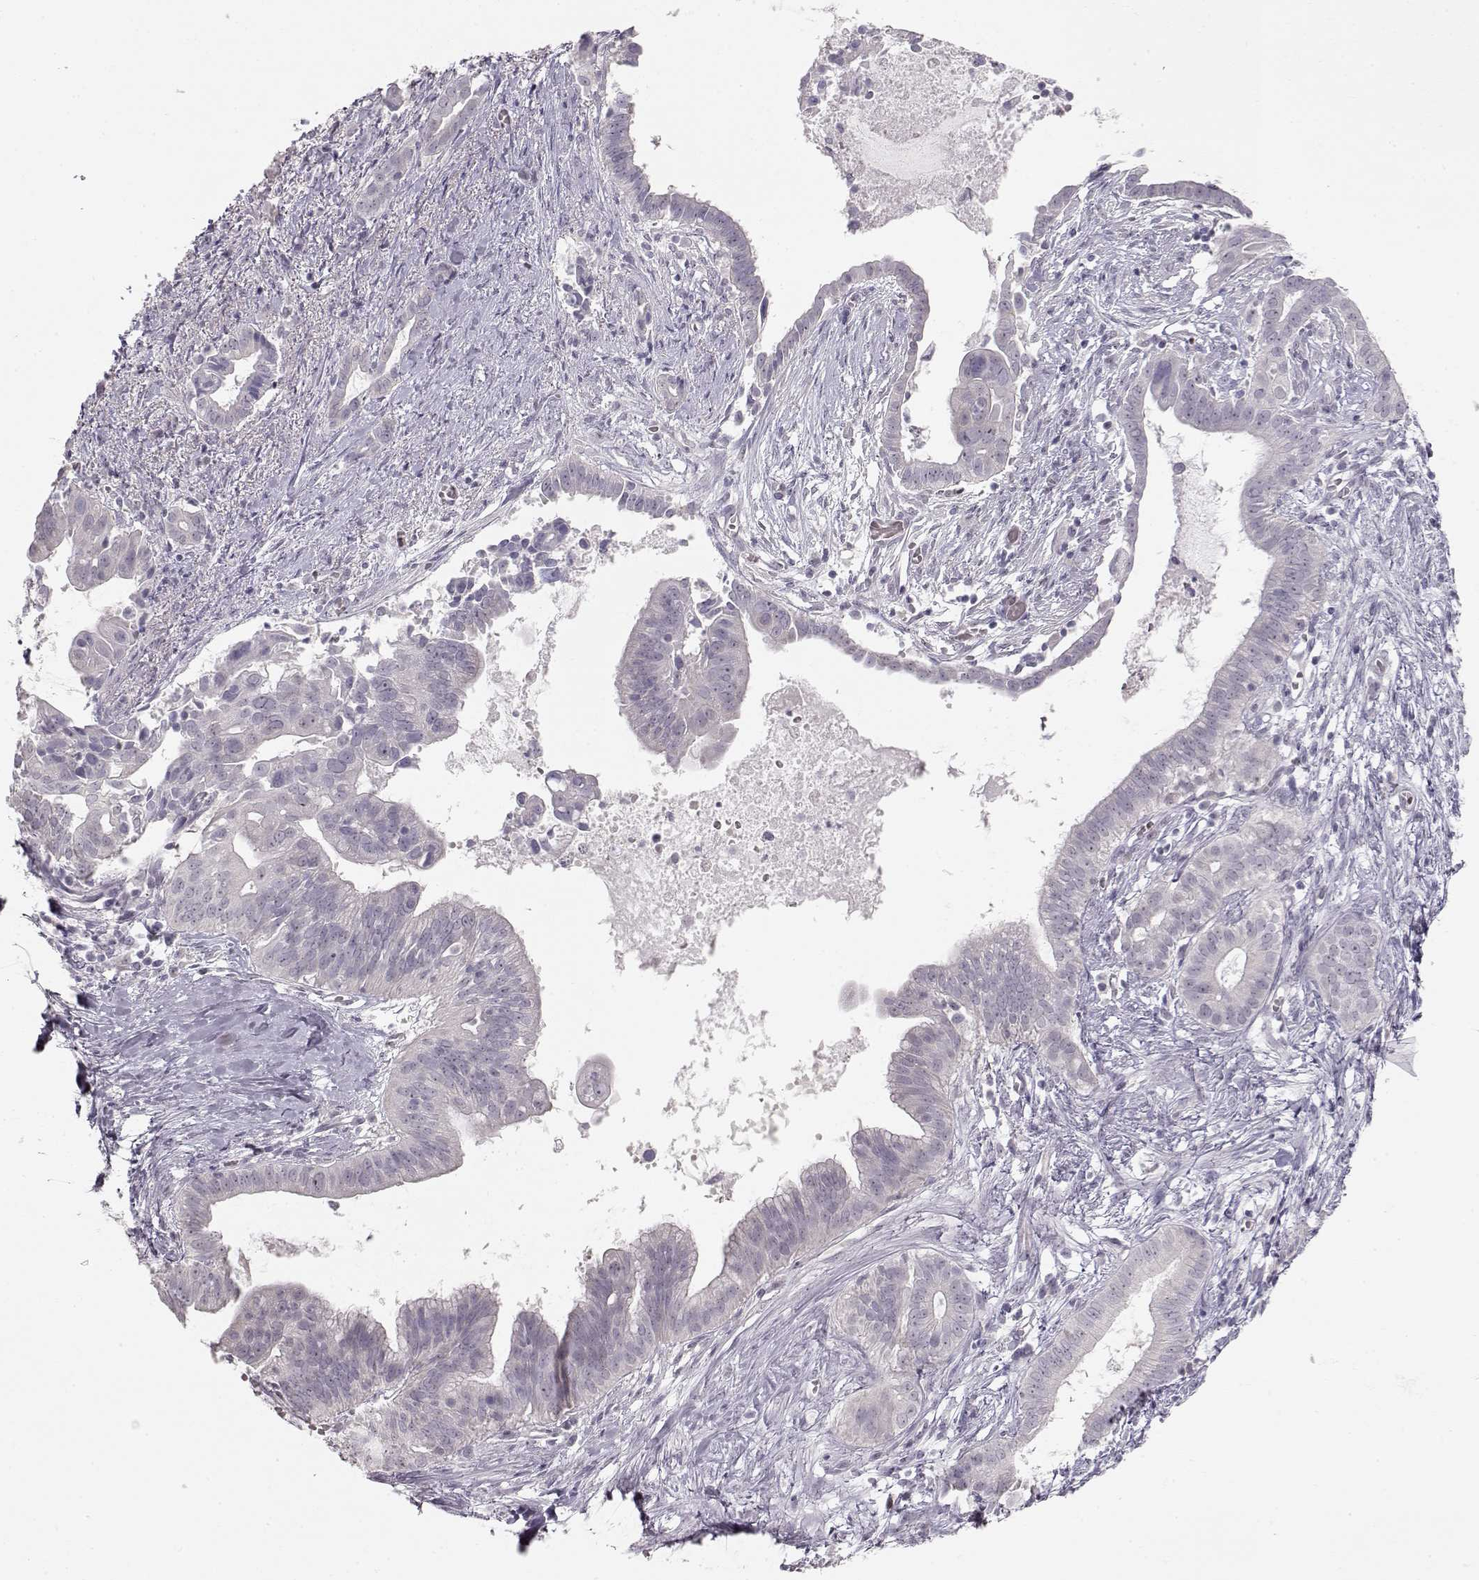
{"staining": {"intensity": "negative", "quantity": "none", "location": "none"}, "tissue": "pancreatic cancer", "cell_type": "Tumor cells", "image_type": "cancer", "snomed": [{"axis": "morphology", "description": "Adenocarcinoma, NOS"}, {"axis": "topography", "description": "Pancreas"}], "caption": "Pancreatic adenocarcinoma was stained to show a protein in brown. There is no significant positivity in tumor cells.", "gene": "FAM205A", "patient": {"sex": "male", "age": 61}}